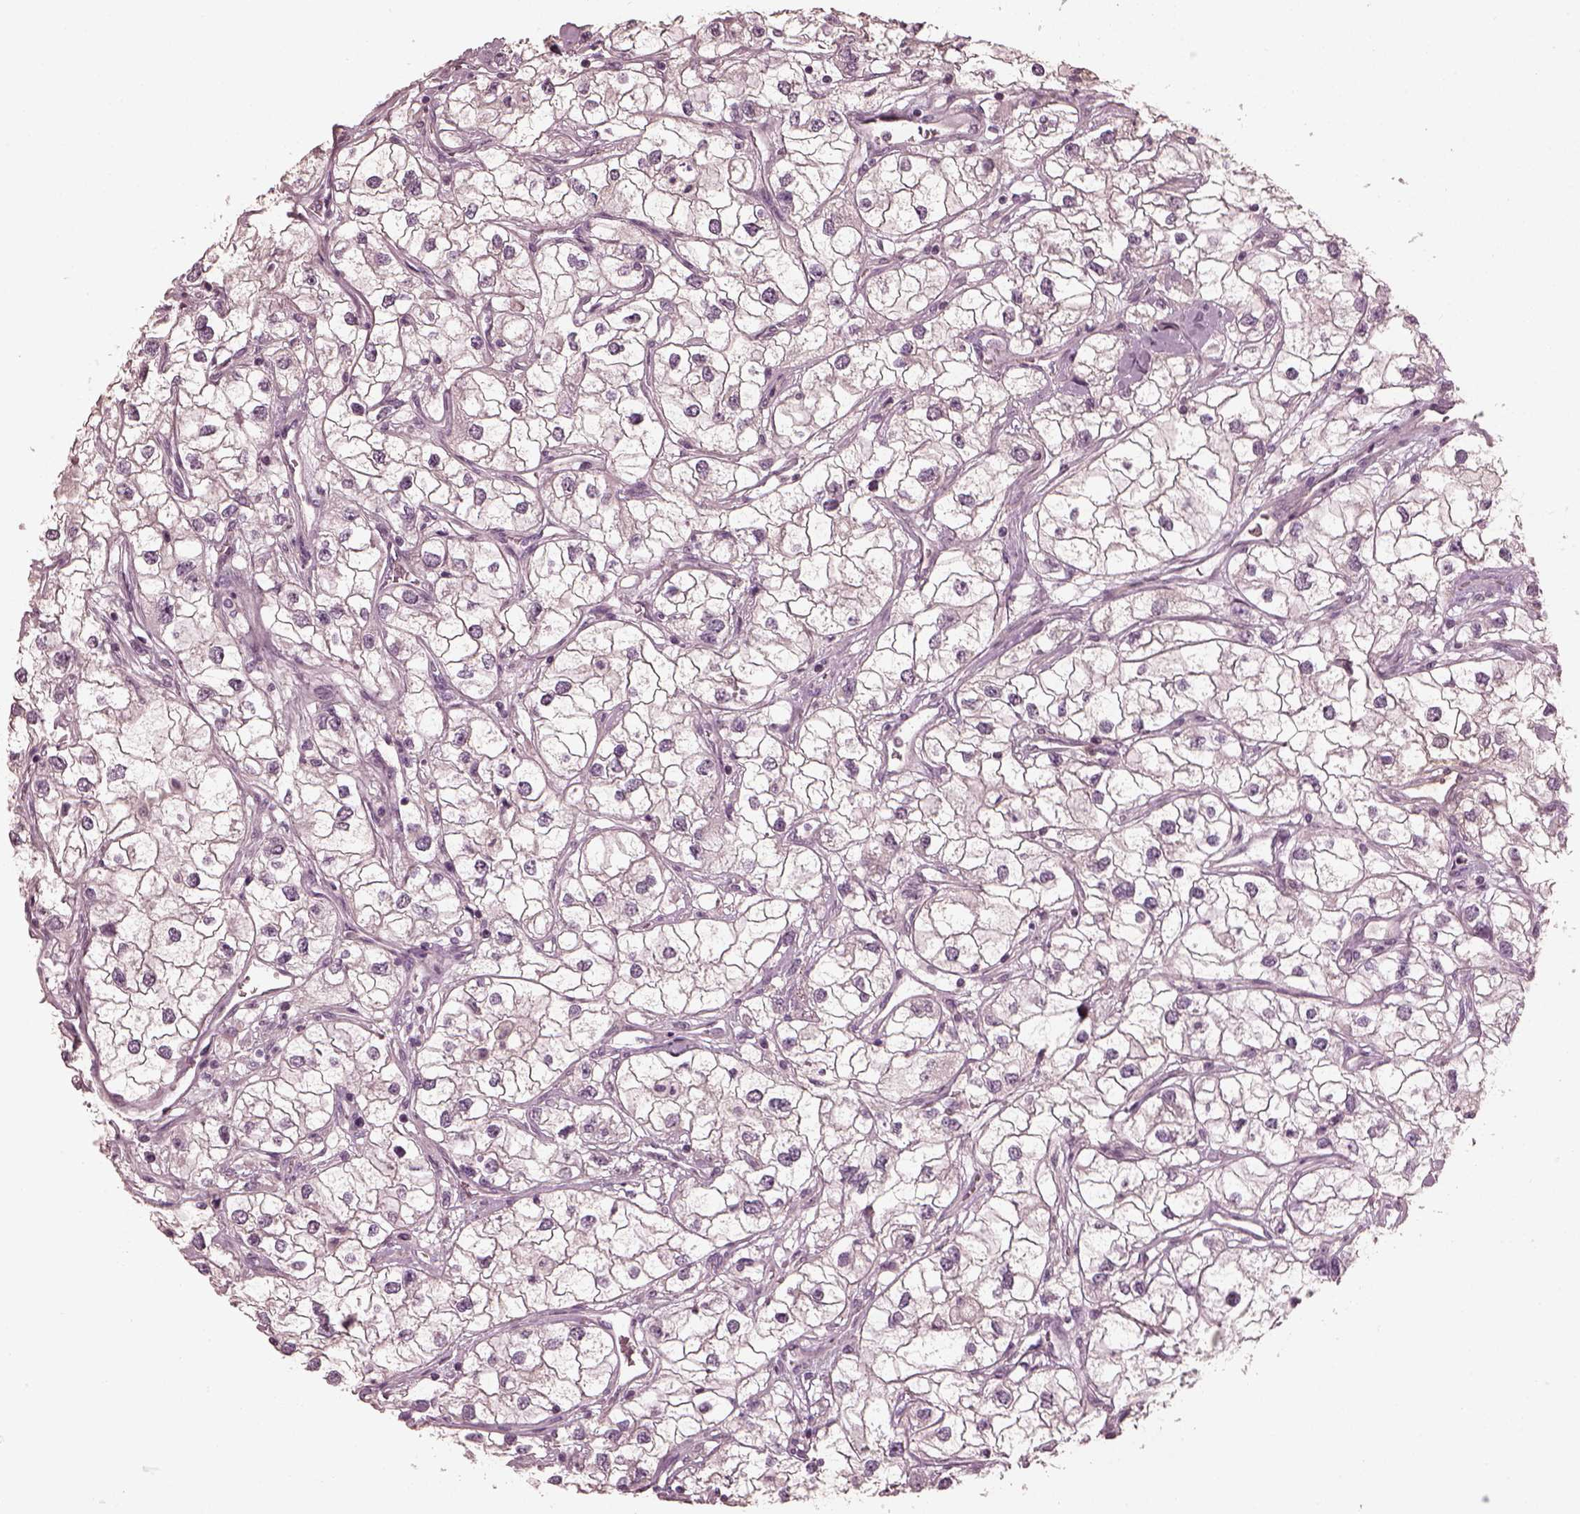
{"staining": {"intensity": "negative", "quantity": "none", "location": "none"}, "tissue": "renal cancer", "cell_type": "Tumor cells", "image_type": "cancer", "snomed": [{"axis": "morphology", "description": "Adenocarcinoma, NOS"}, {"axis": "topography", "description": "Kidney"}], "caption": "Protein analysis of renal adenocarcinoma shows no significant expression in tumor cells.", "gene": "OPTC", "patient": {"sex": "male", "age": 59}}